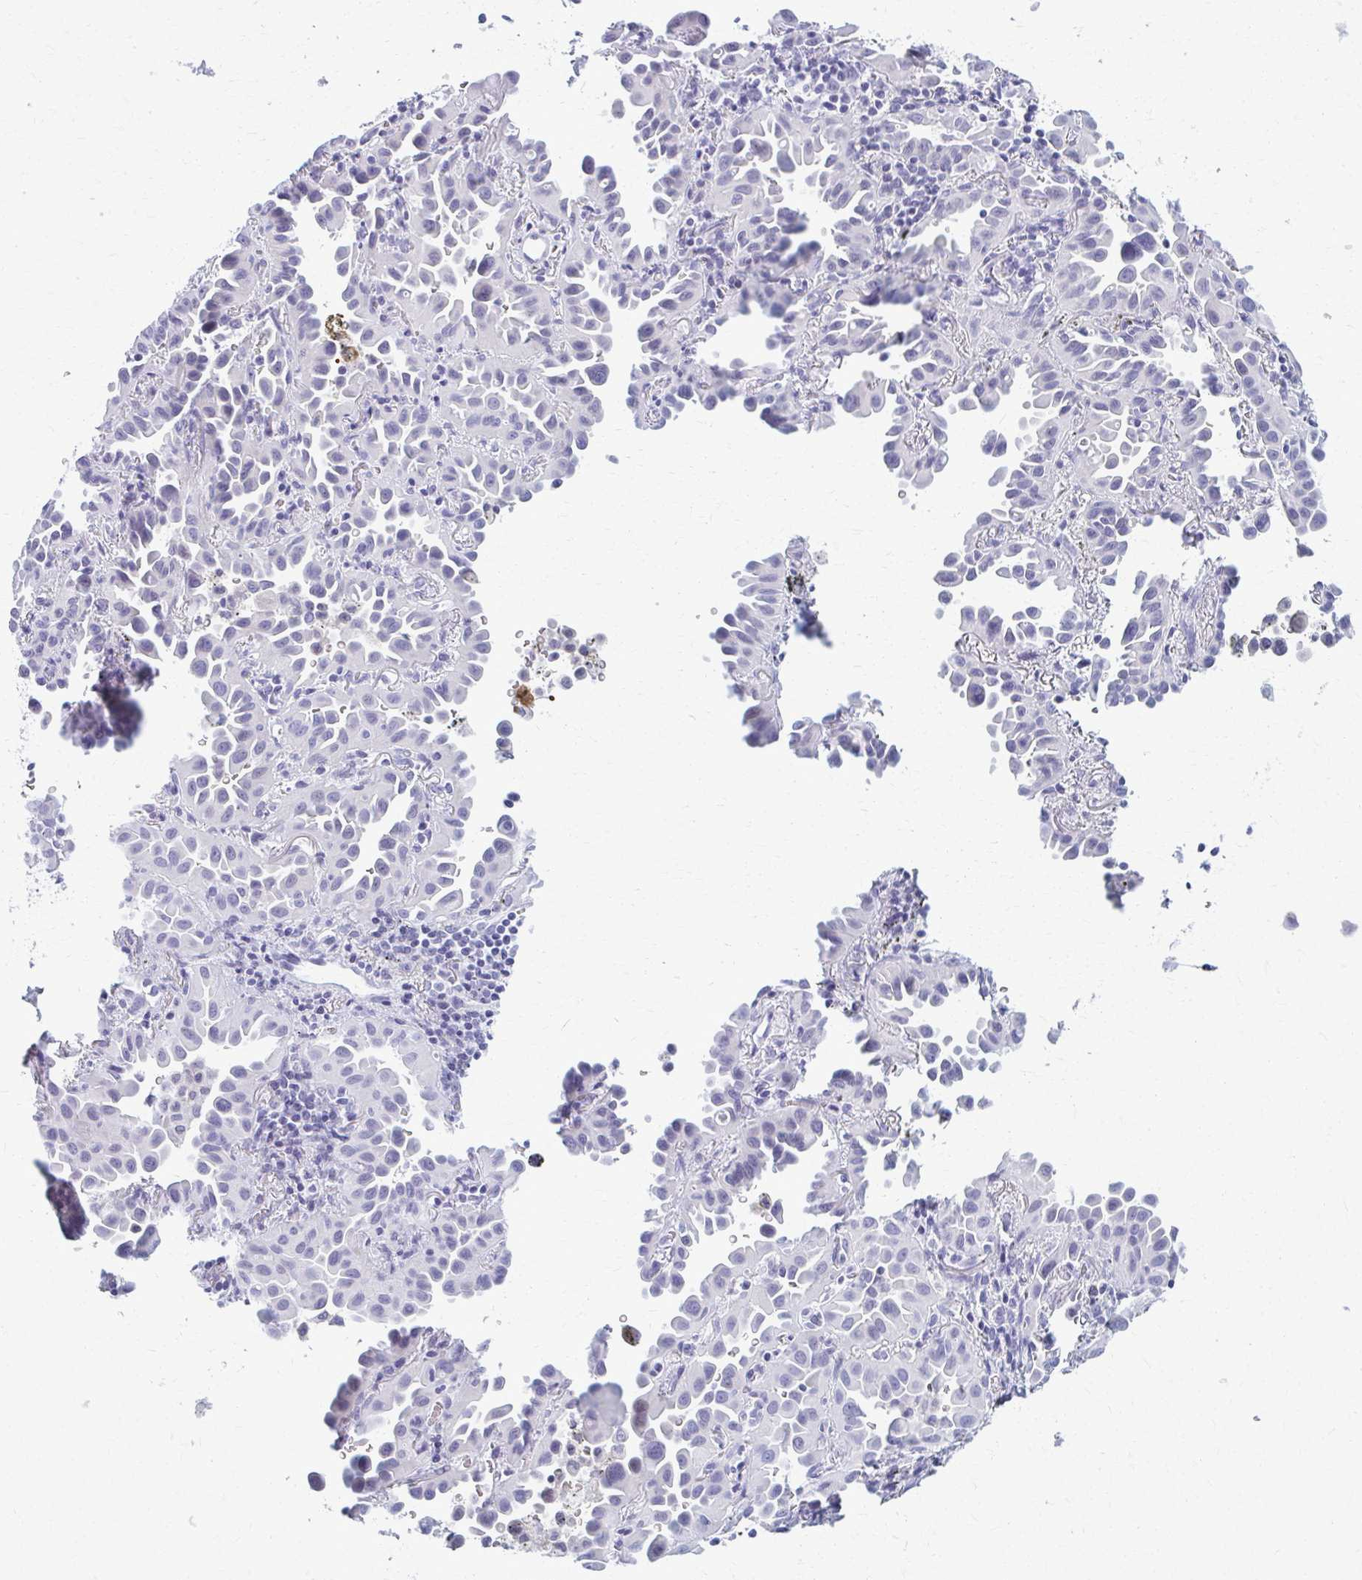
{"staining": {"intensity": "negative", "quantity": "none", "location": "none"}, "tissue": "lung cancer", "cell_type": "Tumor cells", "image_type": "cancer", "snomed": [{"axis": "morphology", "description": "Adenocarcinoma, NOS"}, {"axis": "topography", "description": "Lung"}], "caption": "This image is of adenocarcinoma (lung) stained with immunohistochemistry (IHC) to label a protein in brown with the nuclei are counter-stained blue. There is no positivity in tumor cells. Brightfield microscopy of immunohistochemistry stained with DAB (3,3'-diaminobenzidine) (brown) and hematoxylin (blue), captured at high magnification.", "gene": "ACSM2B", "patient": {"sex": "male", "age": 68}}